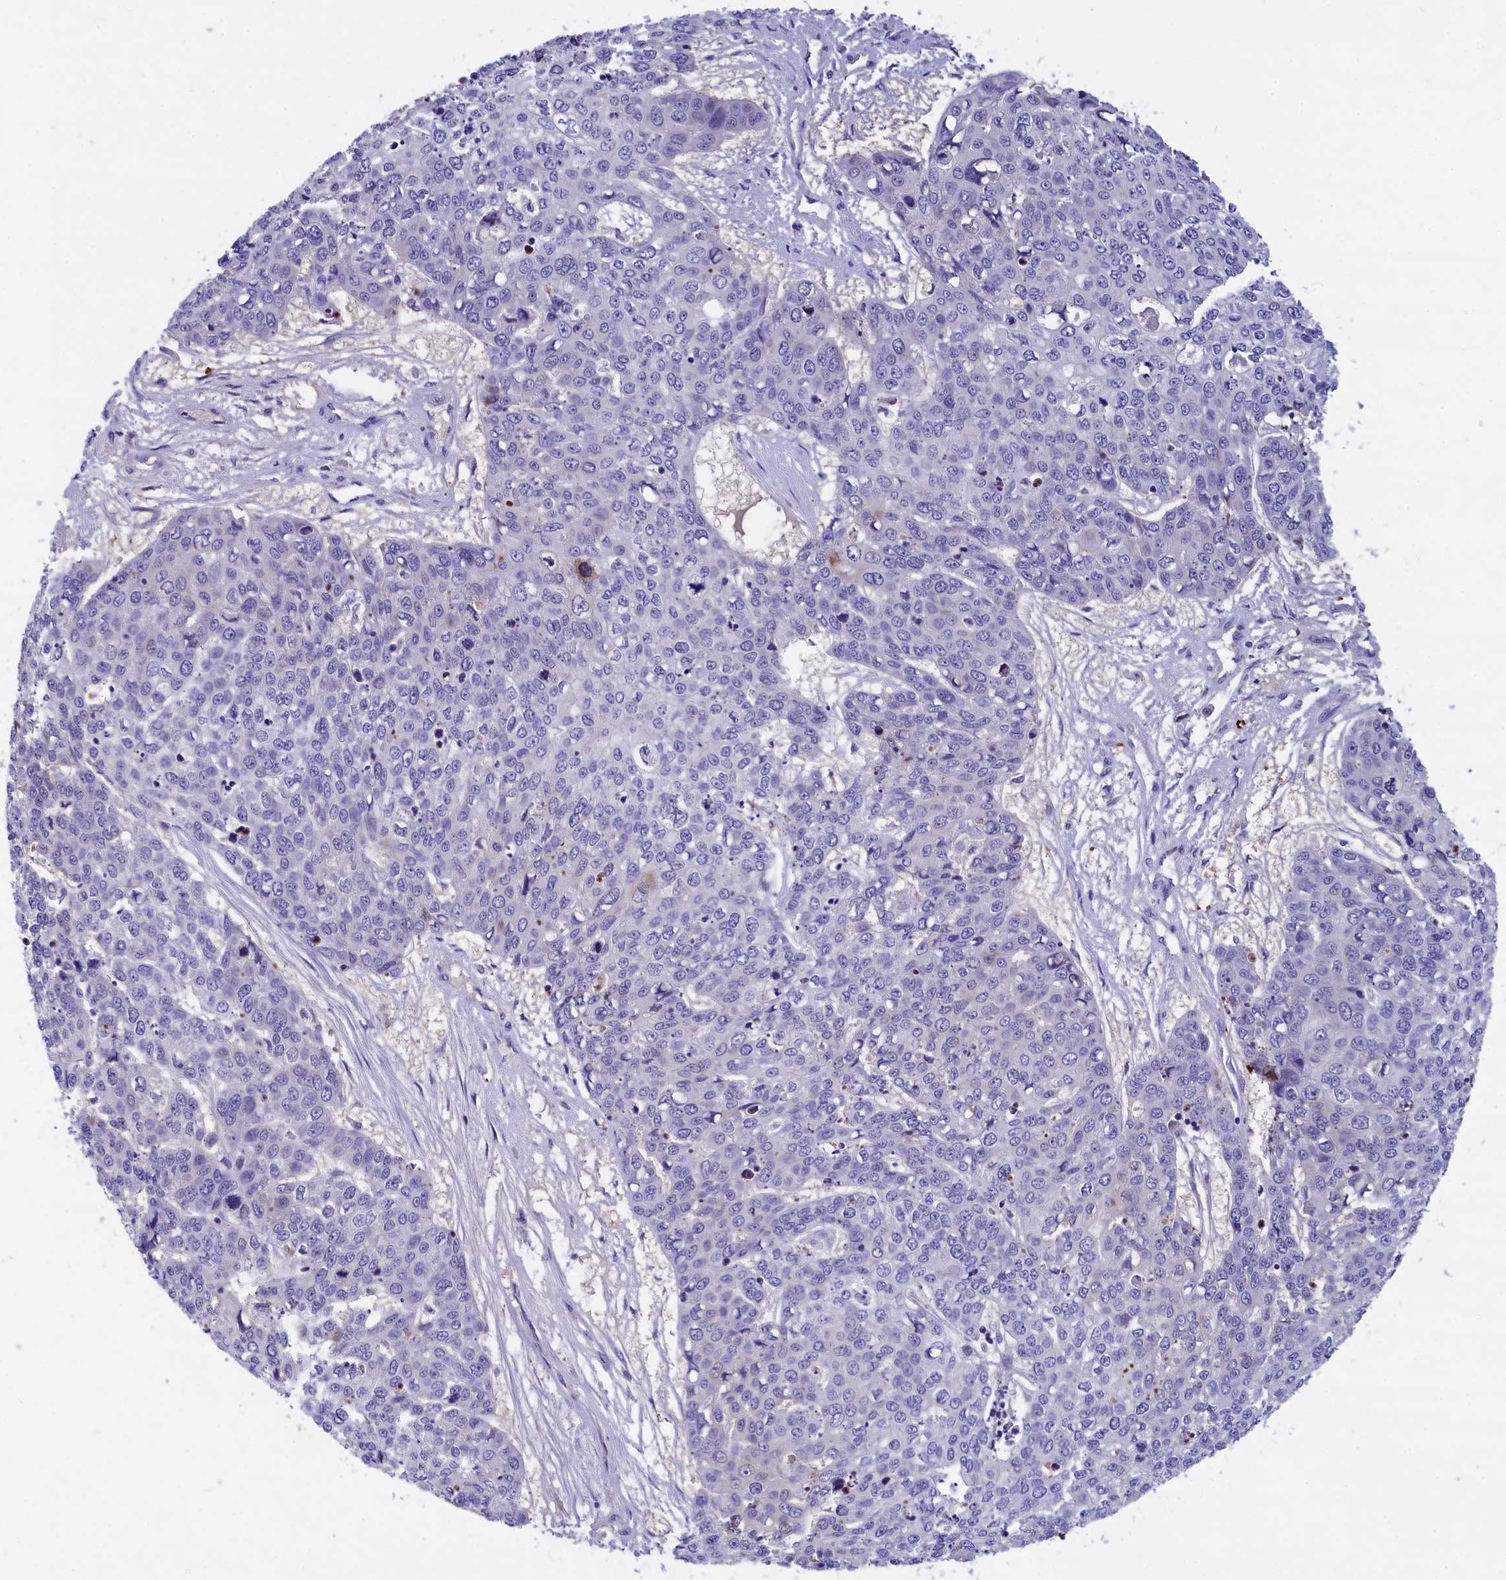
{"staining": {"intensity": "negative", "quantity": "none", "location": "none"}, "tissue": "skin cancer", "cell_type": "Tumor cells", "image_type": "cancer", "snomed": [{"axis": "morphology", "description": "Squamous cell carcinoma, NOS"}, {"axis": "topography", "description": "Skin"}], "caption": "High magnification brightfield microscopy of skin squamous cell carcinoma stained with DAB (brown) and counterstained with hematoxylin (blue): tumor cells show no significant expression.", "gene": "NKPD1", "patient": {"sex": "male", "age": 71}}